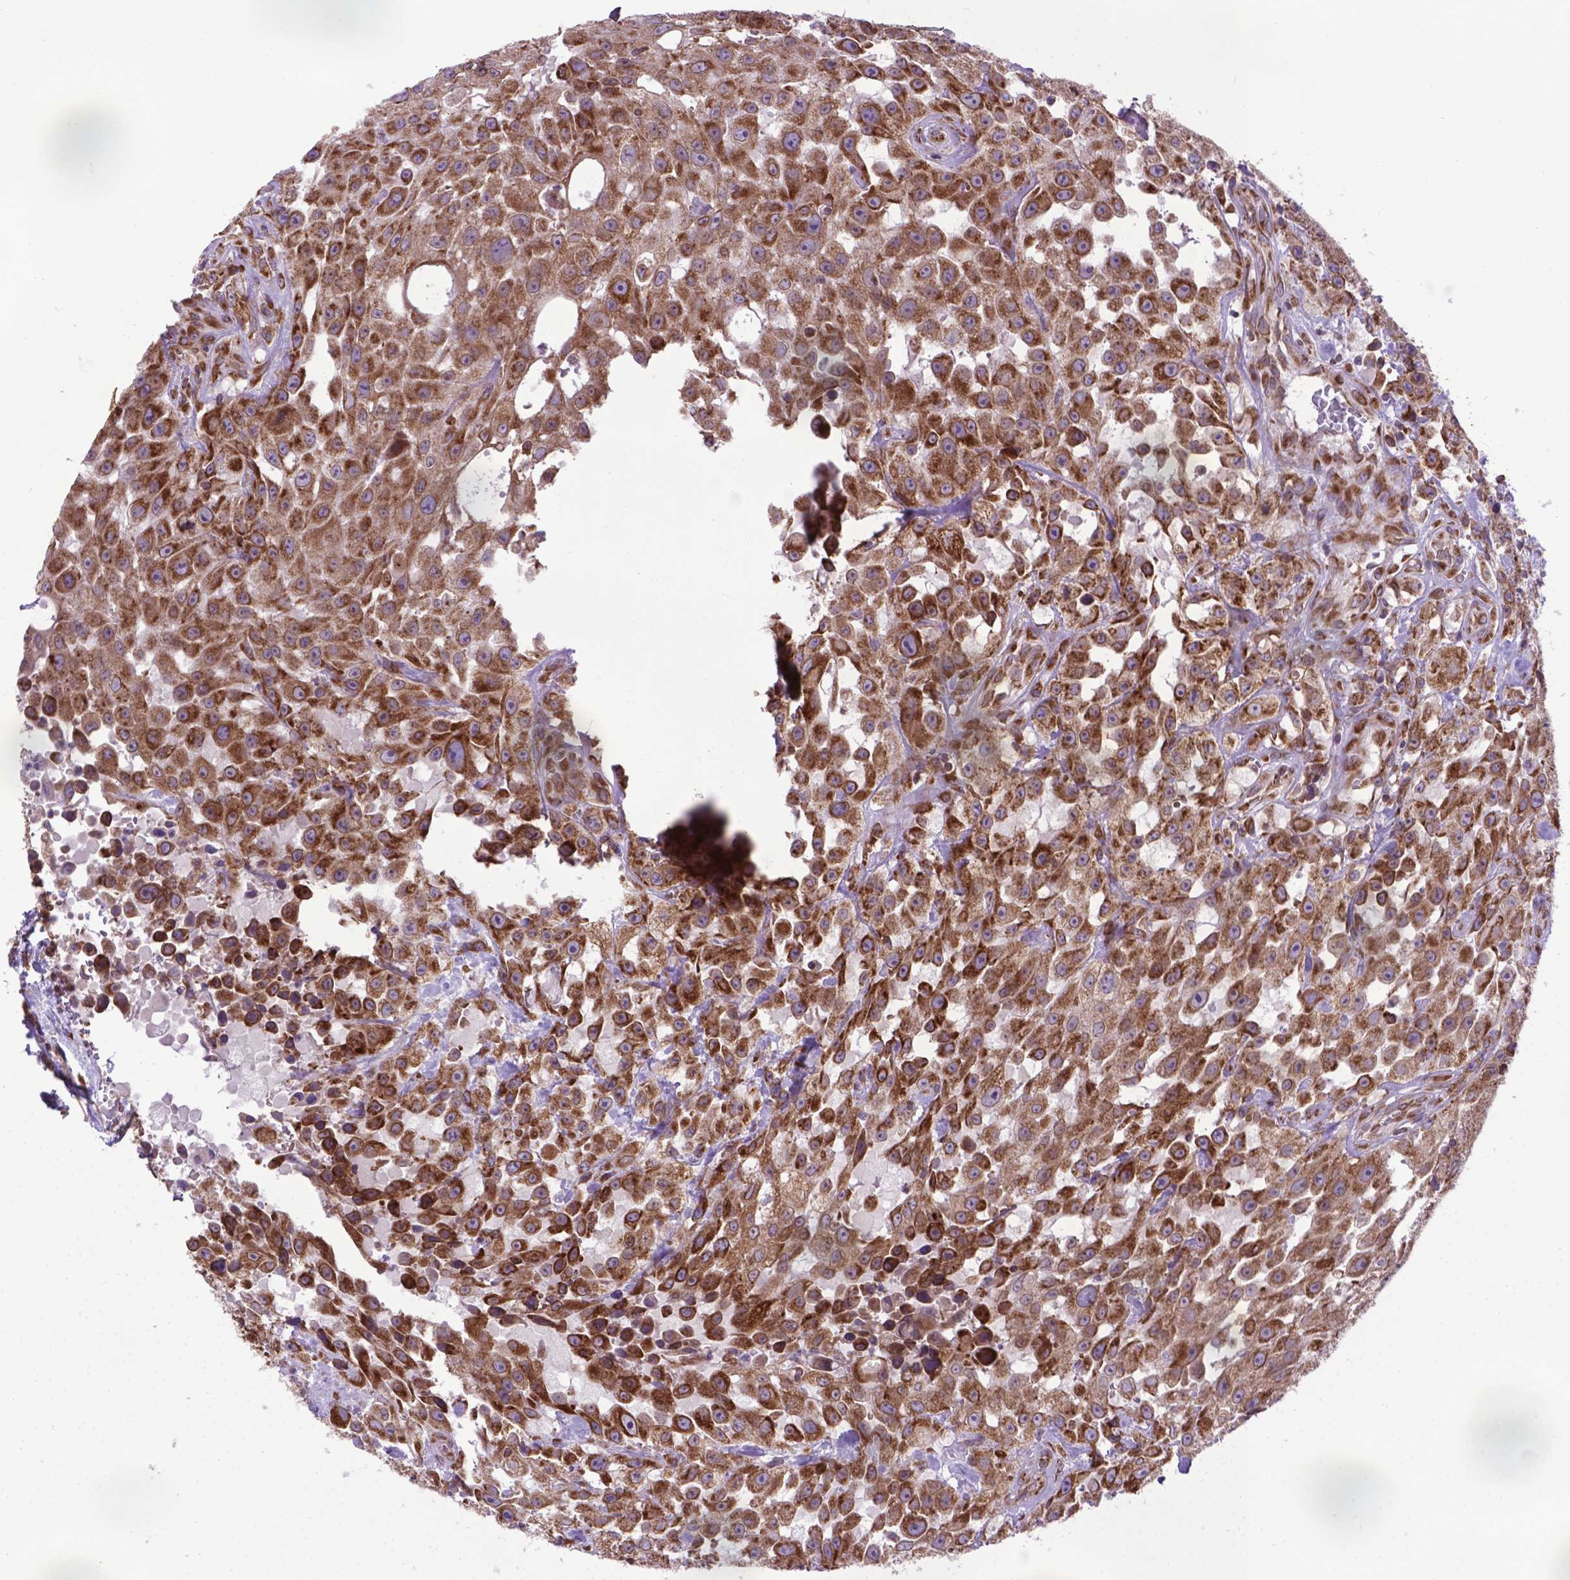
{"staining": {"intensity": "moderate", "quantity": ">75%", "location": "cytoplasmic/membranous"}, "tissue": "urothelial cancer", "cell_type": "Tumor cells", "image_type": "cancer", "snomed": [{"axis": "morphology", "description": "Urothelial carcinoma, High grade"}, {"axis": "topography", "description": "Urinary bladder"}], "caption": "Human urothelial carcinoma (high-grade) stained for a protein (brown) reveals moderate cytoplasmic/membranous positive staining in approximately >75% of tumor cells.", "gene": "WDR83OS", "patient": {"sex": "male", "age": 79}}